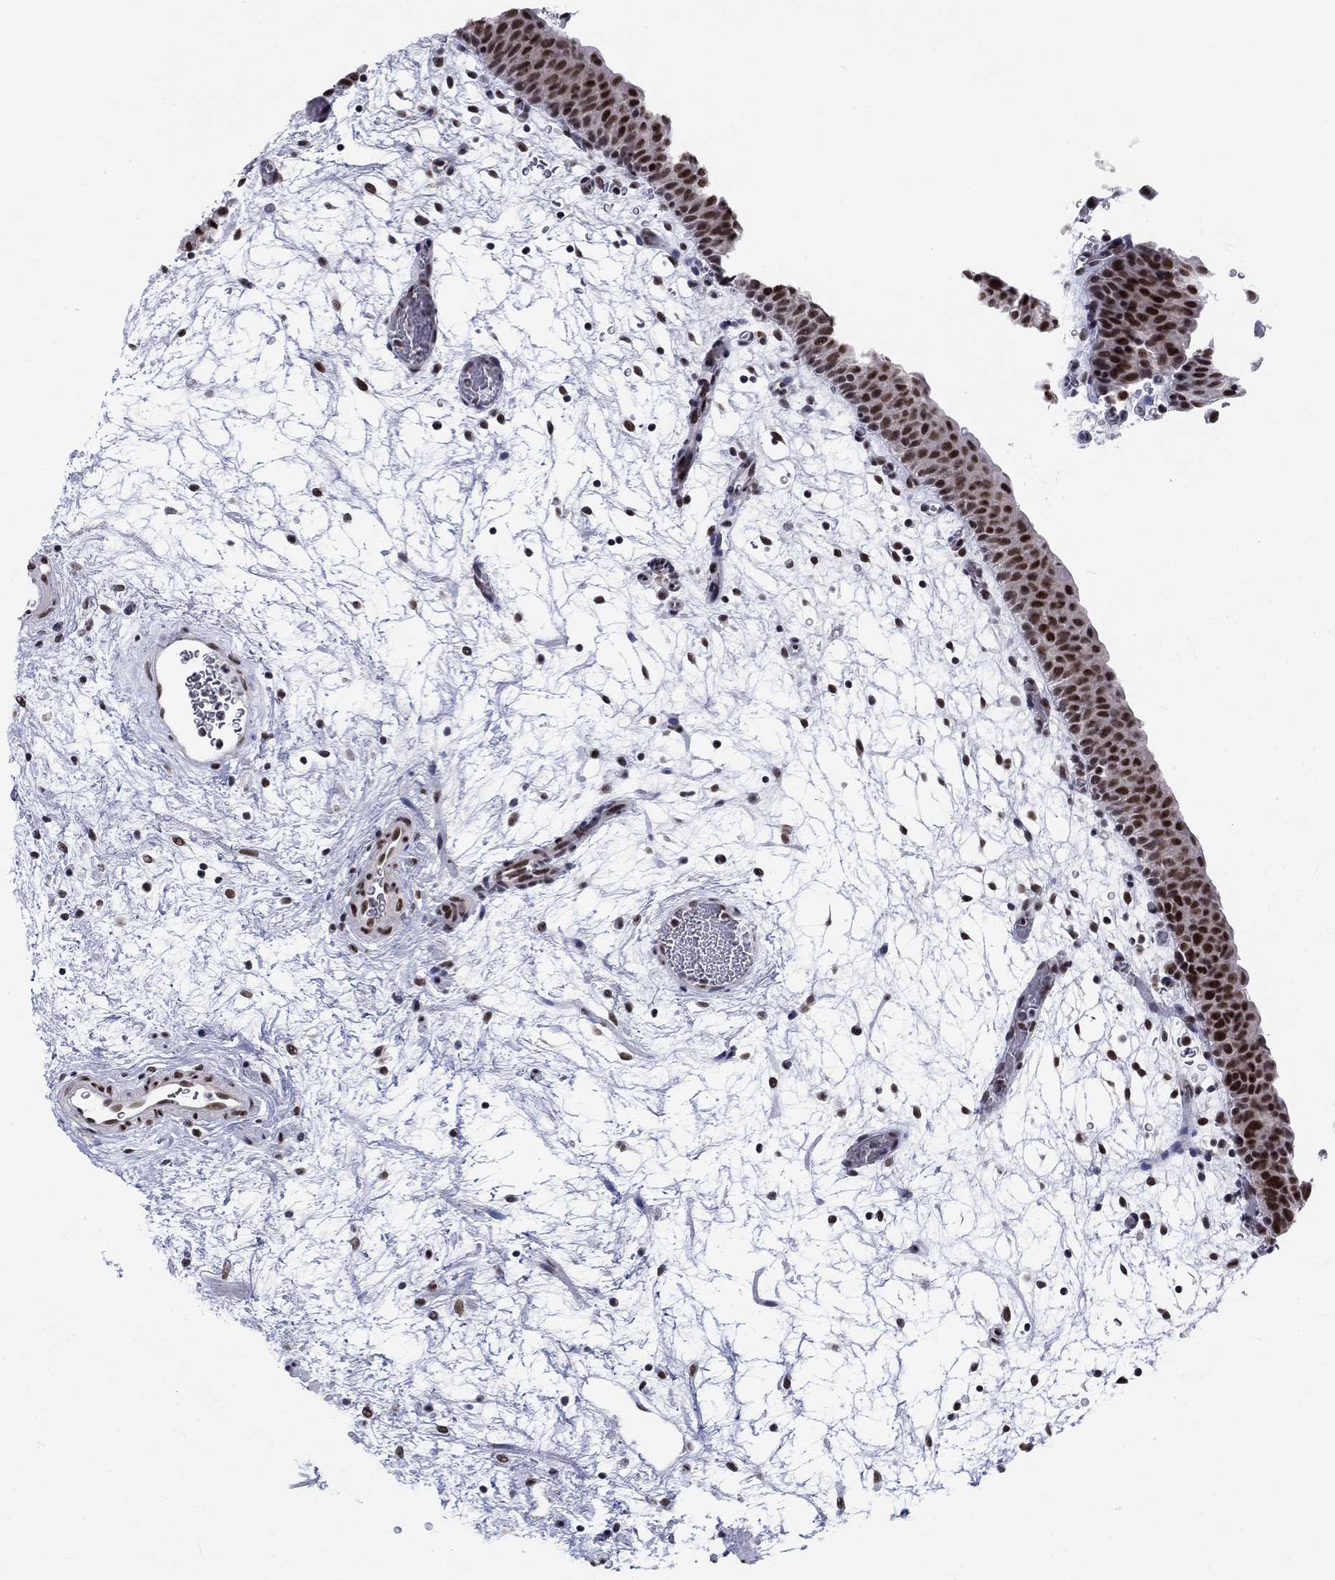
{"staining": {"intensity": "strong", "quantity": ">75%", "location": "nuclear"}, "tissue": "urinary bladder", "cell_type": "Urothelial cells", "image_type": "normal", "snomed": [{"axis": "morphology", "description": "Normal tissue, NOS"}, {"axis": "topography", "description": "Urinary bladder"}], "caption": "Immunohistochemical staining of benign urinary bladder demonstrates >75% levels of strong nuclear protein positivity in approximately >75% of urothelial cells.", "gene": "FYTTD1", "patient": {"sex": "male", "age": 37}}